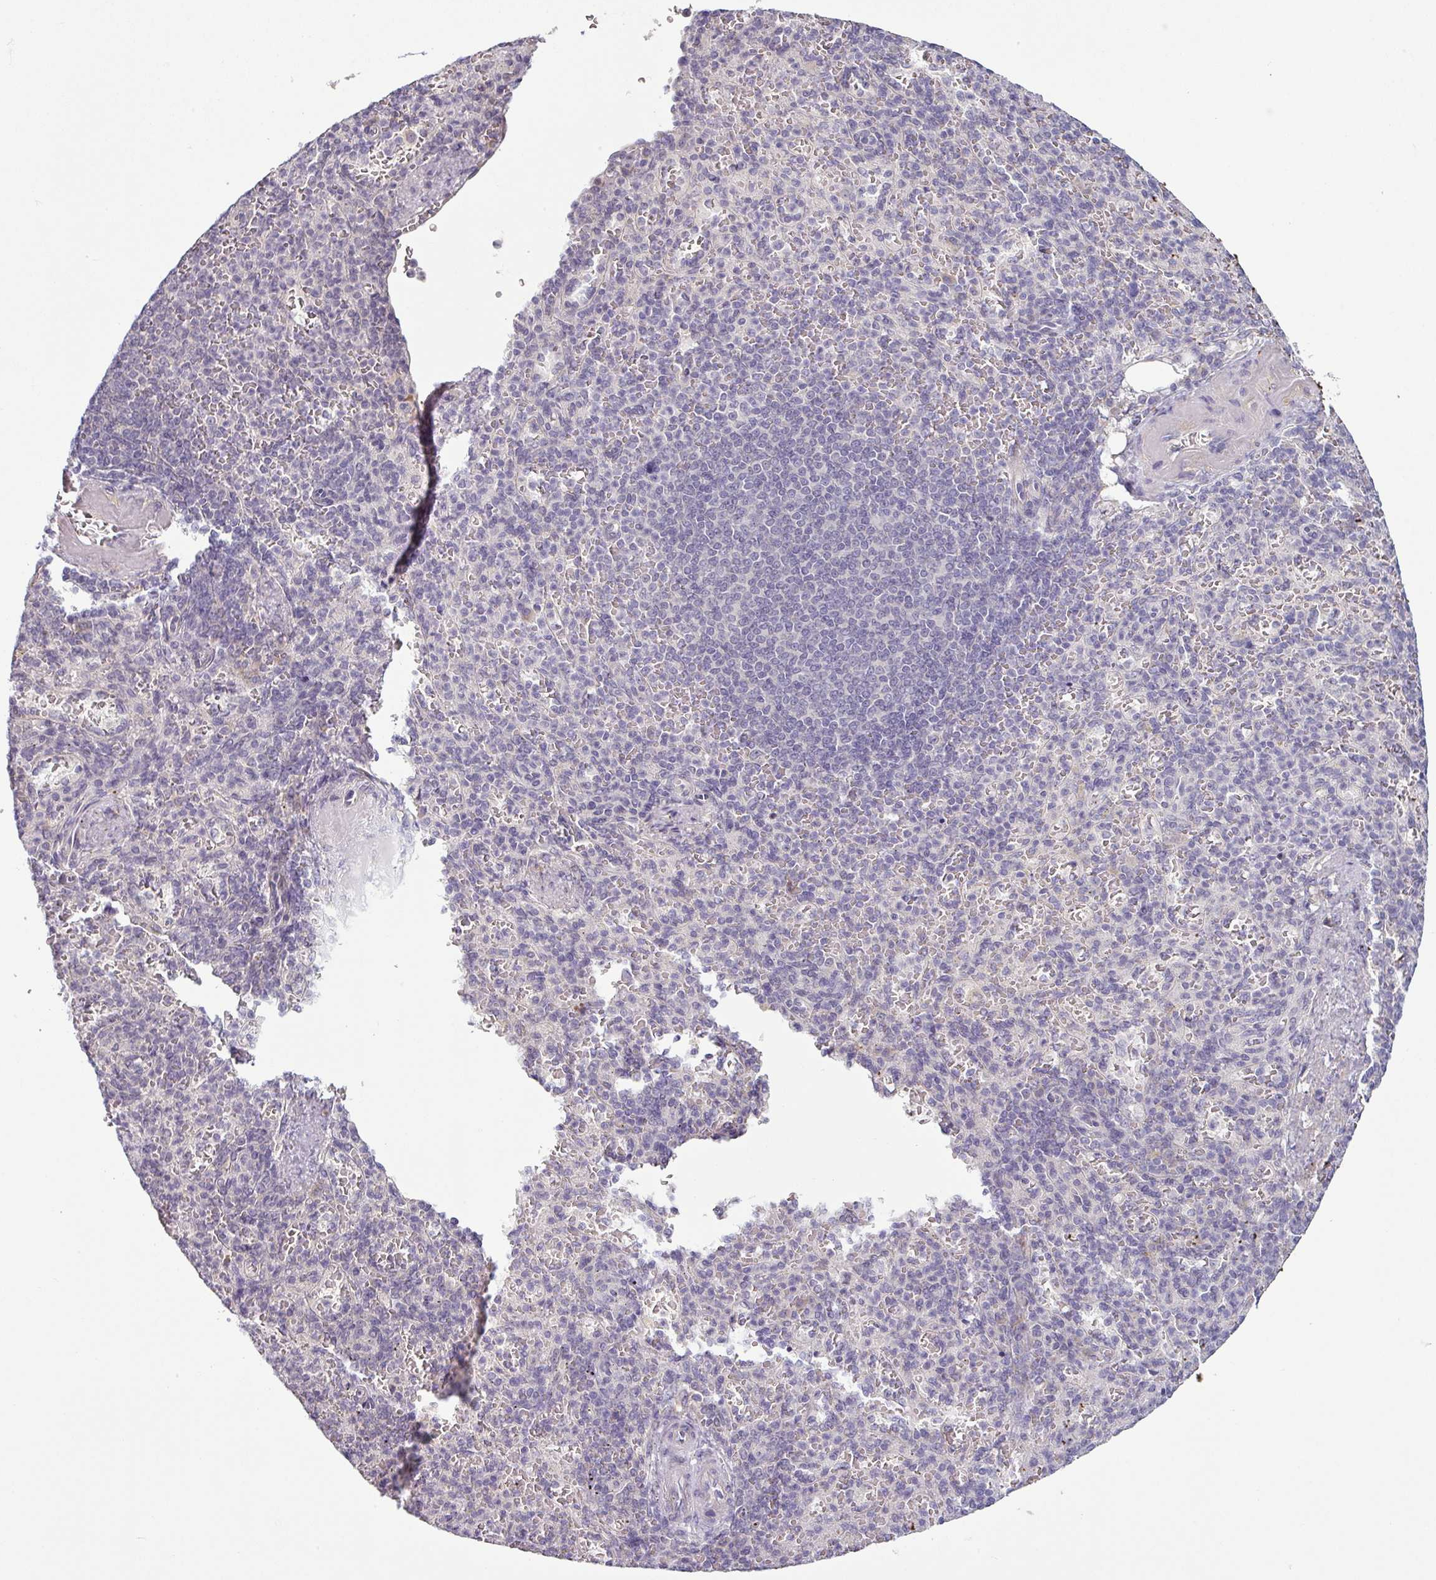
{"staining": {"intensity": "negative", "quantity": "none", "location": "none"}, "tissue": "spleen", "cell_type": "Cells in red pulp", "image_type": "normal", "snomed": [{"axis": "morphology", "description": "Normal tissue, NOS"}, {"axis": "topography", "description": "Spleen"}], "caption": "Immunohistochemistry (IHC) micrograph of normal spleen: human spleen stained with DAB exhibits no significant protein staining in cells in red pulp.", "gene": "OR52D1", "patient": {"sex": "female", "age": 74}}